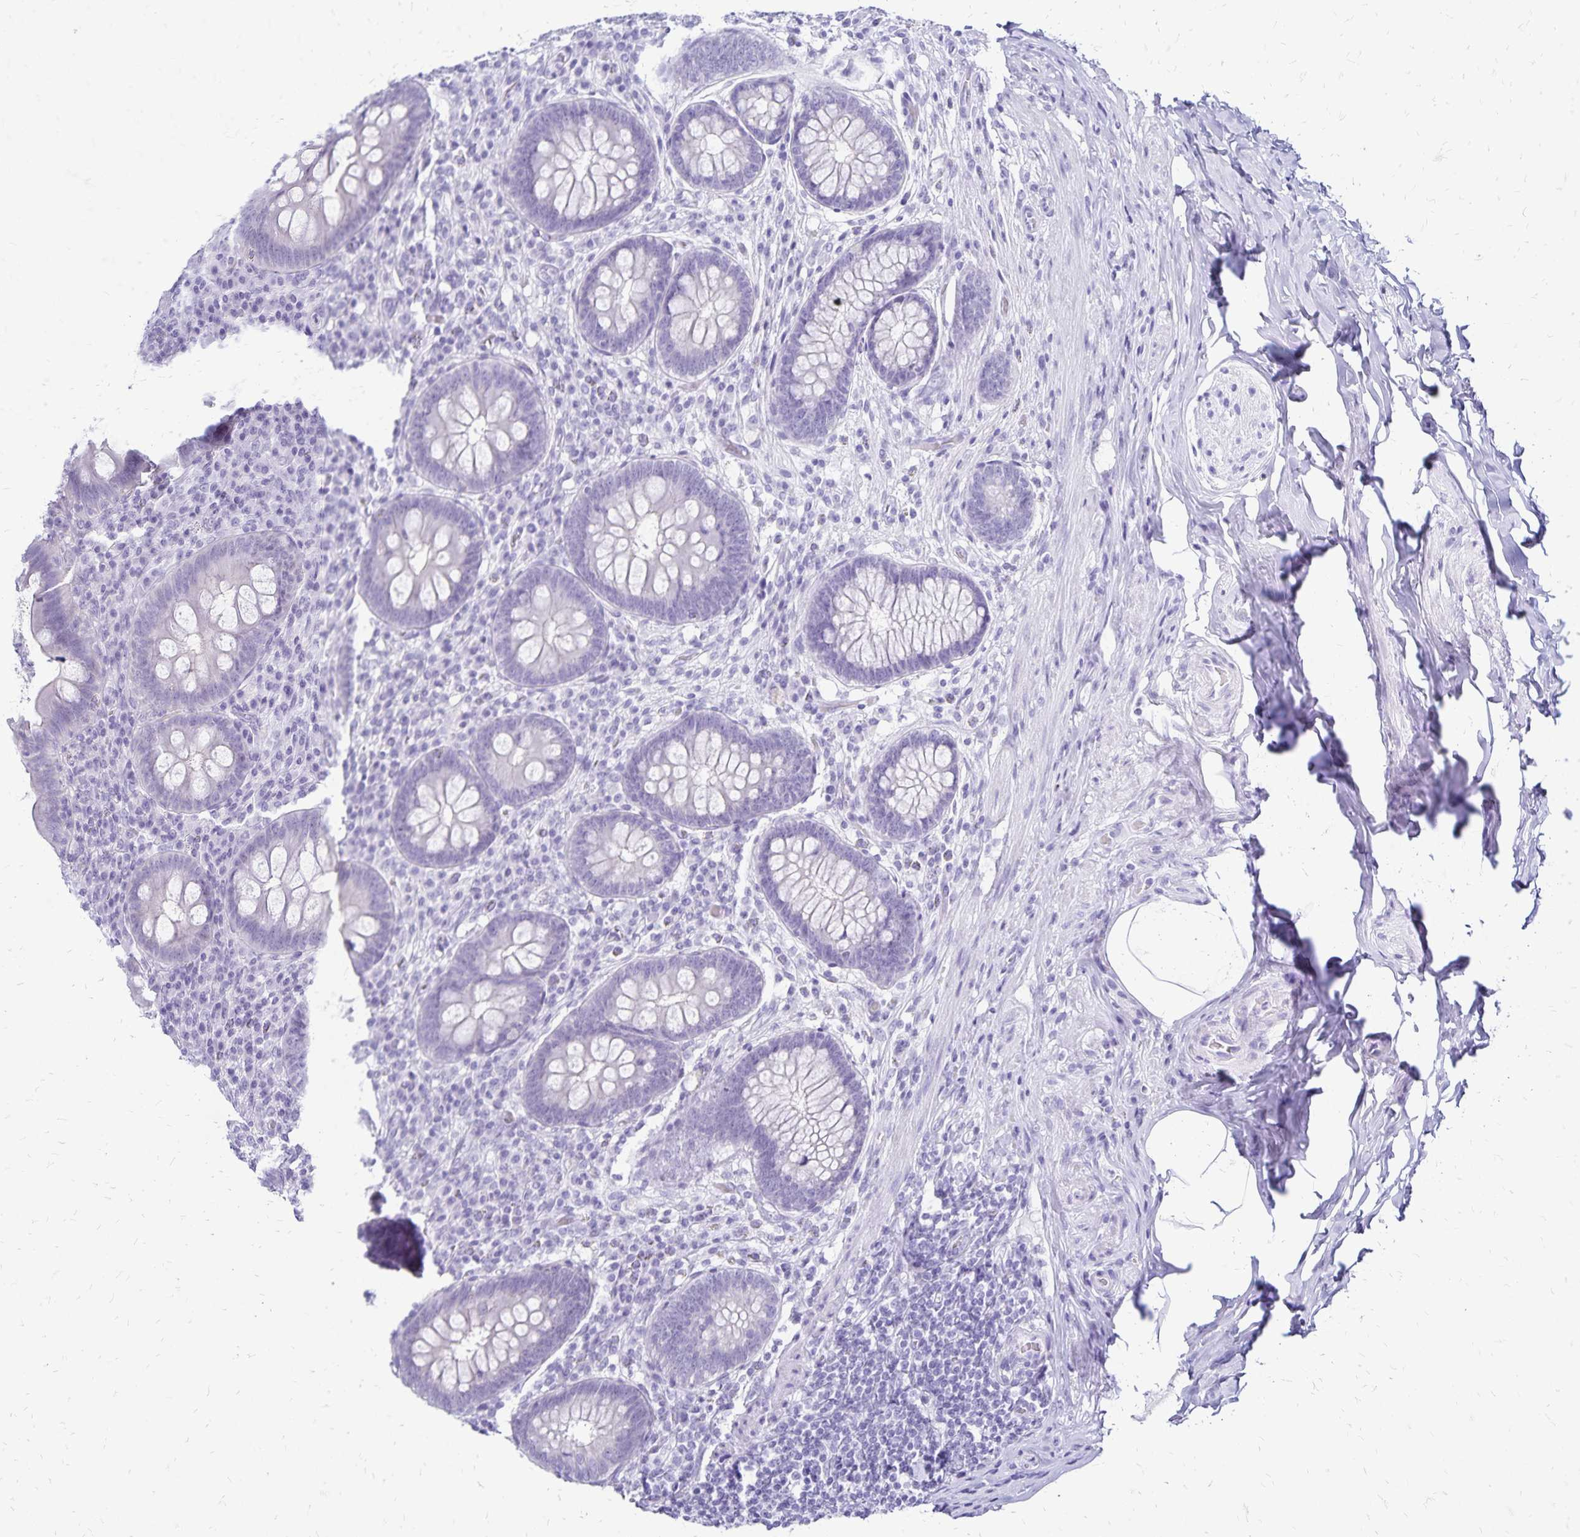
{"staining": {"intensity": "negative", "quantity": "none", "location": "none"}, "tissue": "appendix", "cell_type": "Glandular cells", "image_type": "normal", "snomed": [{"axis": "morphology", "description": "Normal tissue, NOS"}, {"axis": "topography", "description": "Appendix"}], "caption": "This is a micrograph of immunohistochemistry staining of benign appendix, which shows no positivity in glandular cells. (DAB immunohistochemistry (IHC) visualized using brightfield microscopy, high magnification).", "gene": "LIN28B", "patient": {"sex": "male", "age": 71}}